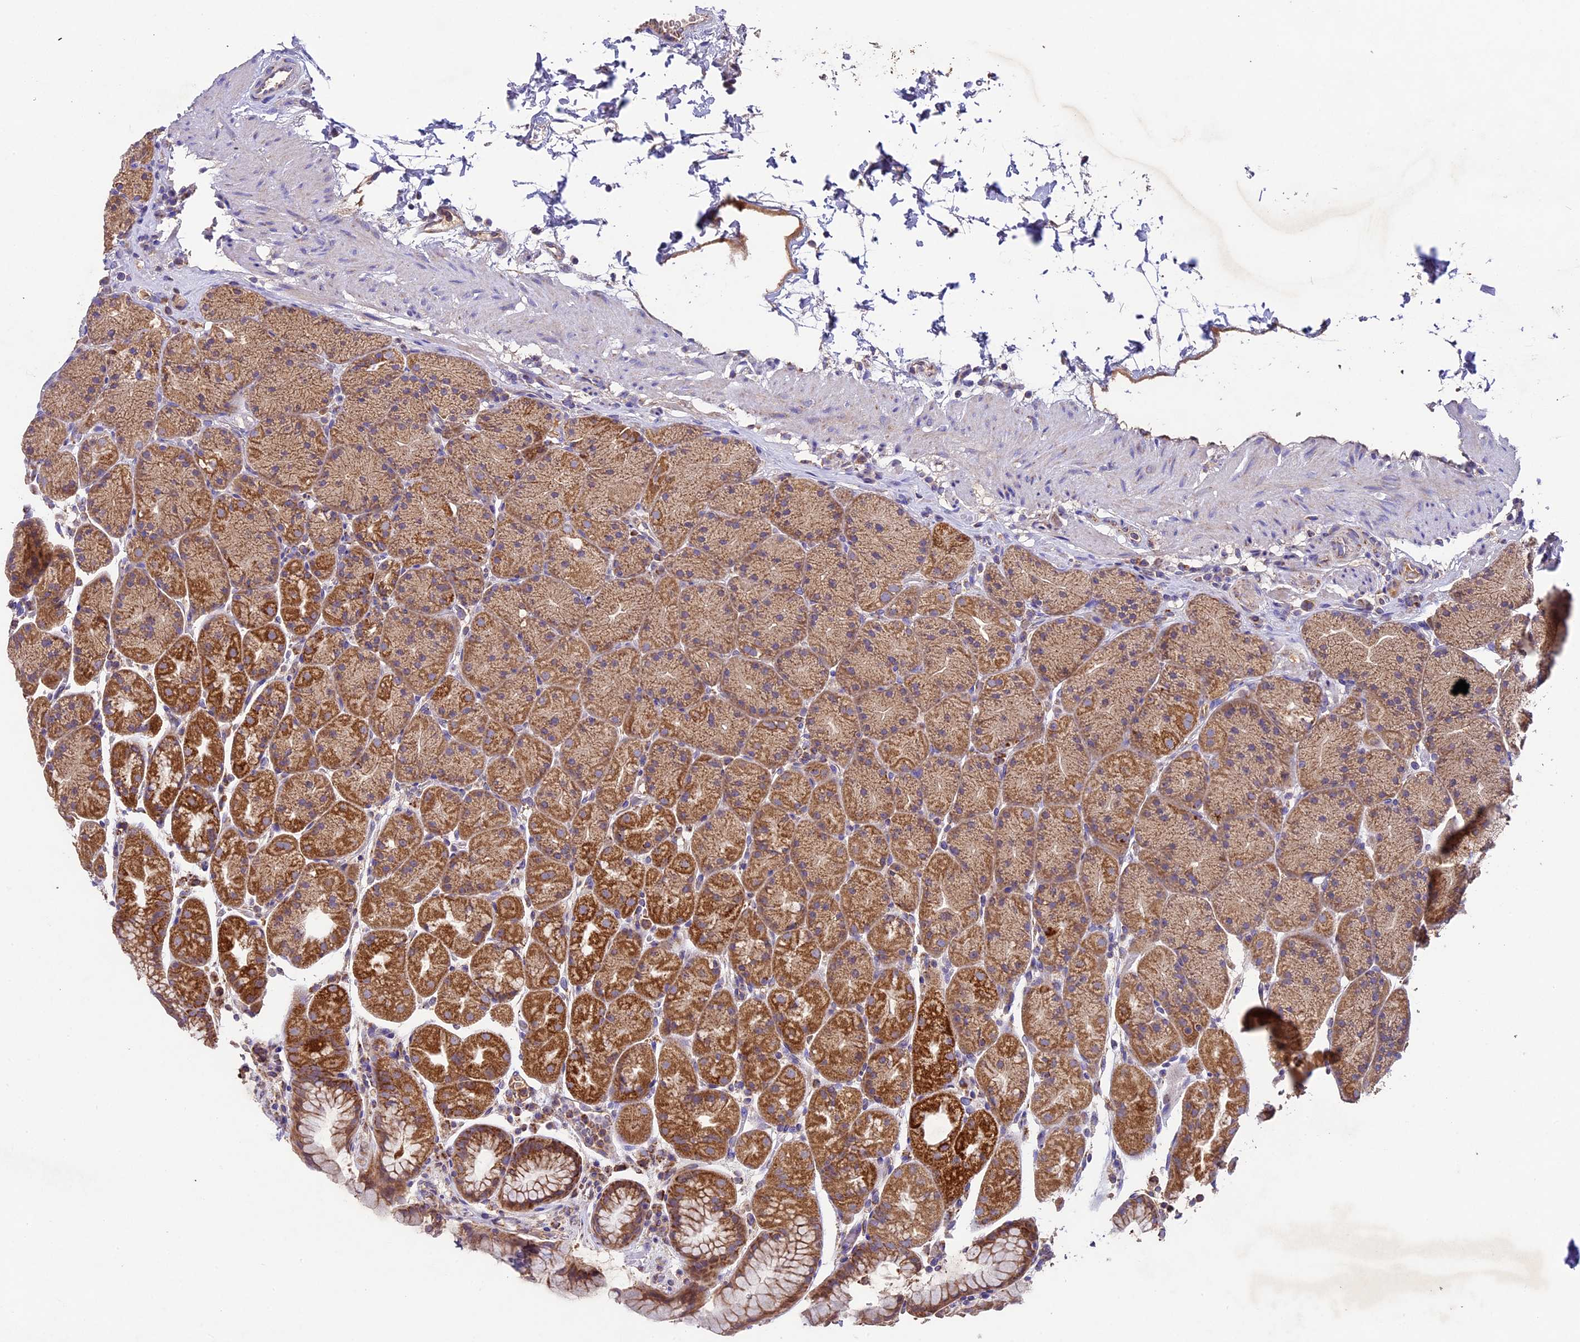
{"staining": {"intensity": "moderate", "quantity": ">75%", "location": "cytoplasmic/membranous"}, "tissue": "stomach", "cell_type": "Glandular cells", "image_type": "normal", "snomed": [{"axis": "morphology", "description": "Normal tissue, NOS"}, {"axis": "topography", "description": "Stomach, upper"}, {"axis": "topography", "description": "Stomach, lower"}], "caption": "Immunohistochemical staining of unremarkable human stomach displays moderate cytoplasmic/membranous protein expression in about >75% of glandular cells.", "gene": "PMPCB", "patient": {"sex": "male", "age": 67}}